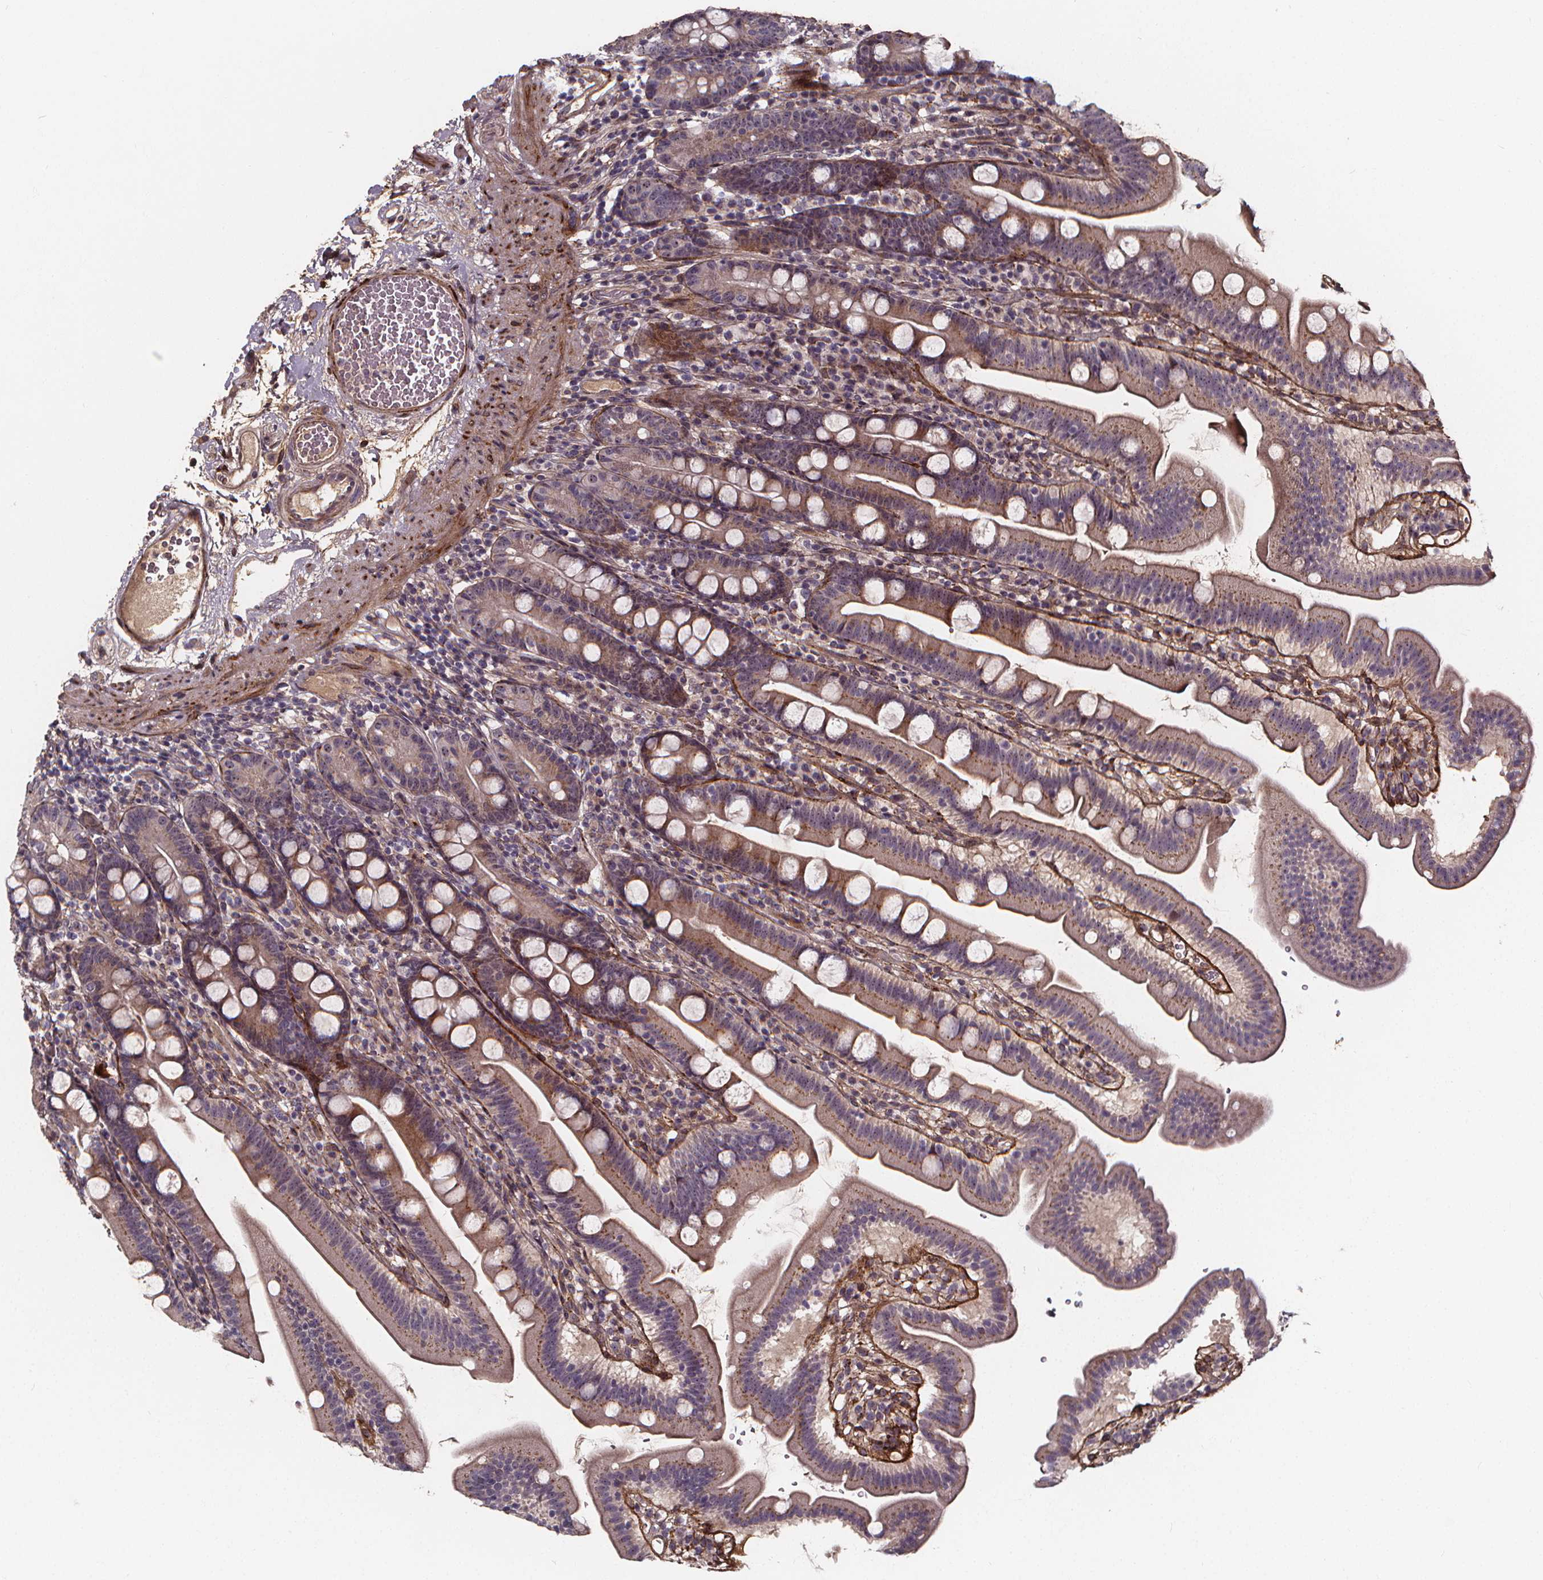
{"staining": {"intensity": "weak", "quantity": "25%-75%", "location": "cytoplasmic/membranous"}, "tissue": "duodenum", "cell_type": "Glandular cells", "image_type": "normal", "snomed": [{"axis": "morphology", "description": "Normal tissue, NOS"}, {"axis": "topography", "description": "Duodenum"}], "caption": "Glandular cells display low levels of weak cytoplasmic/membranous positivity in about 25%-75% of cells in benign human duodenum. Nuclei are stained in blue.", "gene": "AEBP1", "patient": {"sex": "female", "age": 67}}